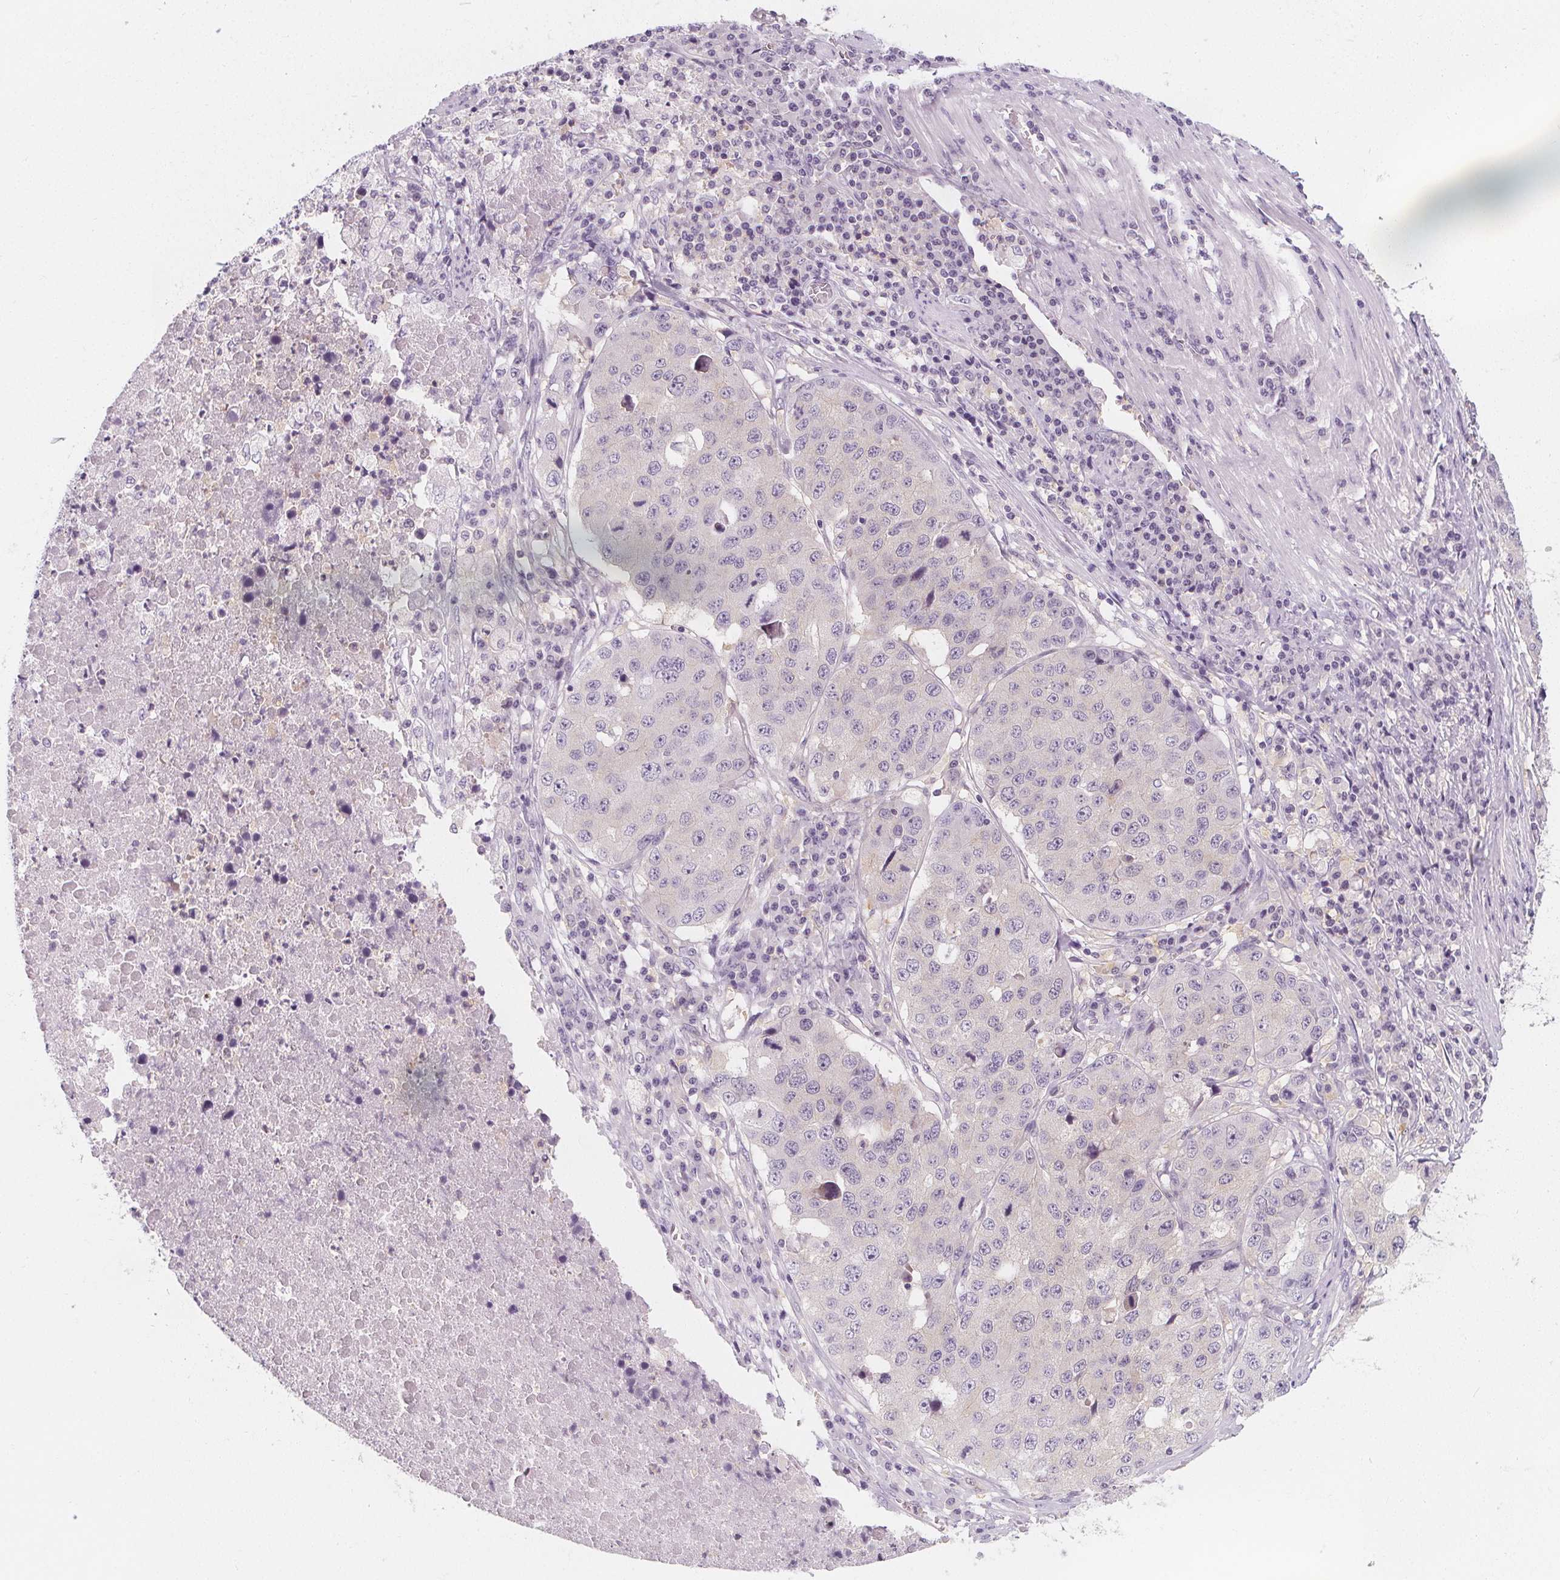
{"staining": {"intensity": "negative", "quantity": "none", "location": "none"}, "tissue": "stomach cancer", "cell_type": "Tumor cells", "image_type": "cancer", "snomed": [{"axis": "morphology", "description": "Adenocarcinoma, NOS"}, {"axis": "topography", "description": "Stomach"}], "caption": "Immunohistochemical staining of stomach cancer (adenocarcinoma) exhibits no significant positivity in tumor cells.", "gene": "UGP2", "patient": {"sex": "male", "age": 71}}